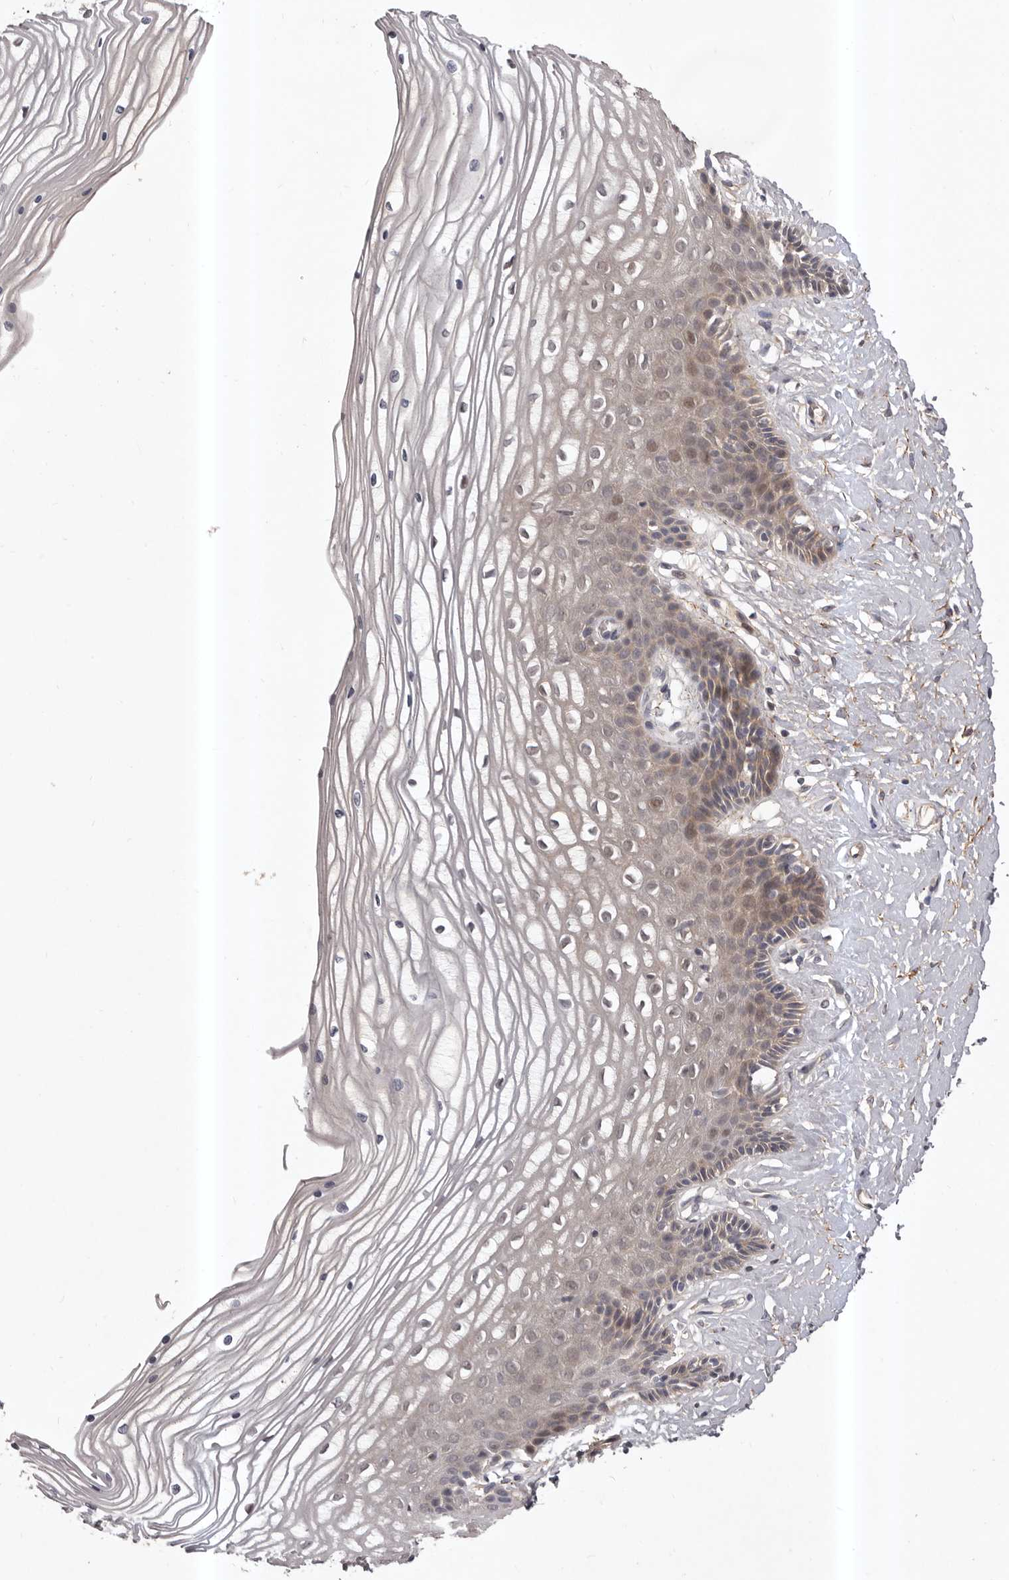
{"staining": {"intensity": "moderate", "quantity": "<25%", "location": "cytoplasmic/membranous"}, "tissue": "vagina", "cell_type": "Squamous epithelial cells", "image_type": "normal", "snomed": [{"axis": "morphology", "description": "Normal tissue, NOS"}, {"axis": "topography", "description": "Vagina"}, {"axis": "topography", "description": "Cervix"}], "caption": "The photomicrograph reveals a brown stain indicating the presence of a protein in the cytoplasmic/membranous of squamous epithelial cells in vagina.", "gene": "HBS1L", "patient": {"sex": "female", "age": 40}}